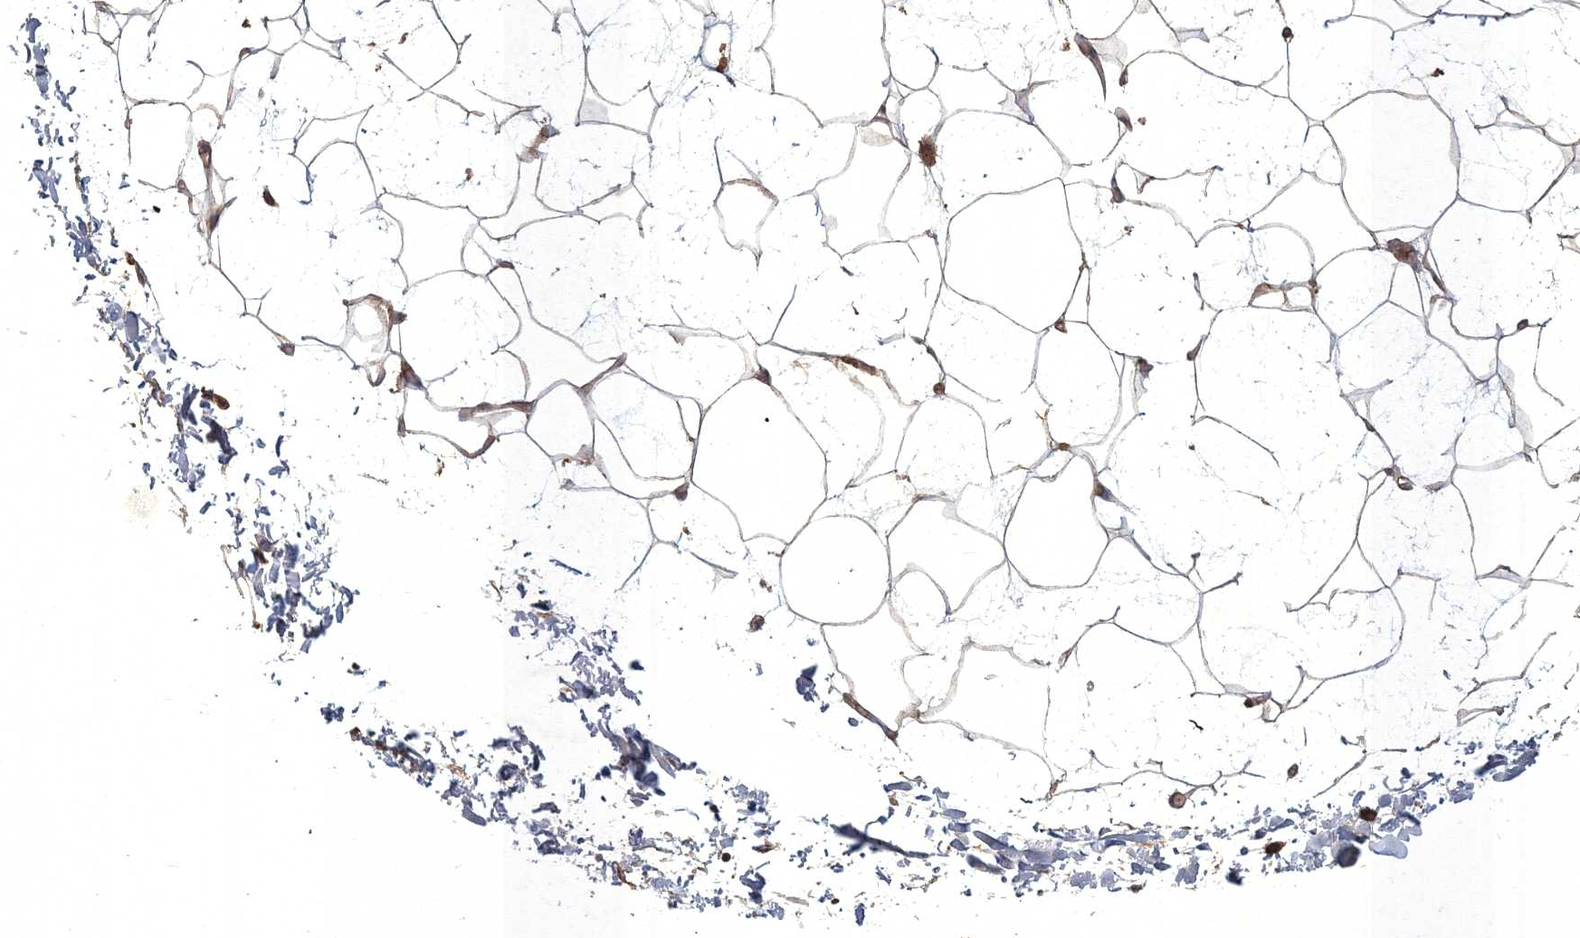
{"staining": {"intensity": "moderate", "quantity": ">75%", "location": "cytoplasmic/membranous"}, "tissue": "adipose tissue", "cell_type": "Adipocytes", "image_type": "normal", "snomed": [{"axis": "morphology", "description": "Normal tissue, NOS"}, {"axis": "topography", "description": "Soft tissue"}], "caption": "A photomicrograph showing moderate cytoplasmic/membranous staining in approximately >75% of adipocytes in unremarkable adipose tissue, as visualized by brown immunohistochemical staining.", "gene": "SPRY1", "patient": {"sex": "male", "age": 72}}